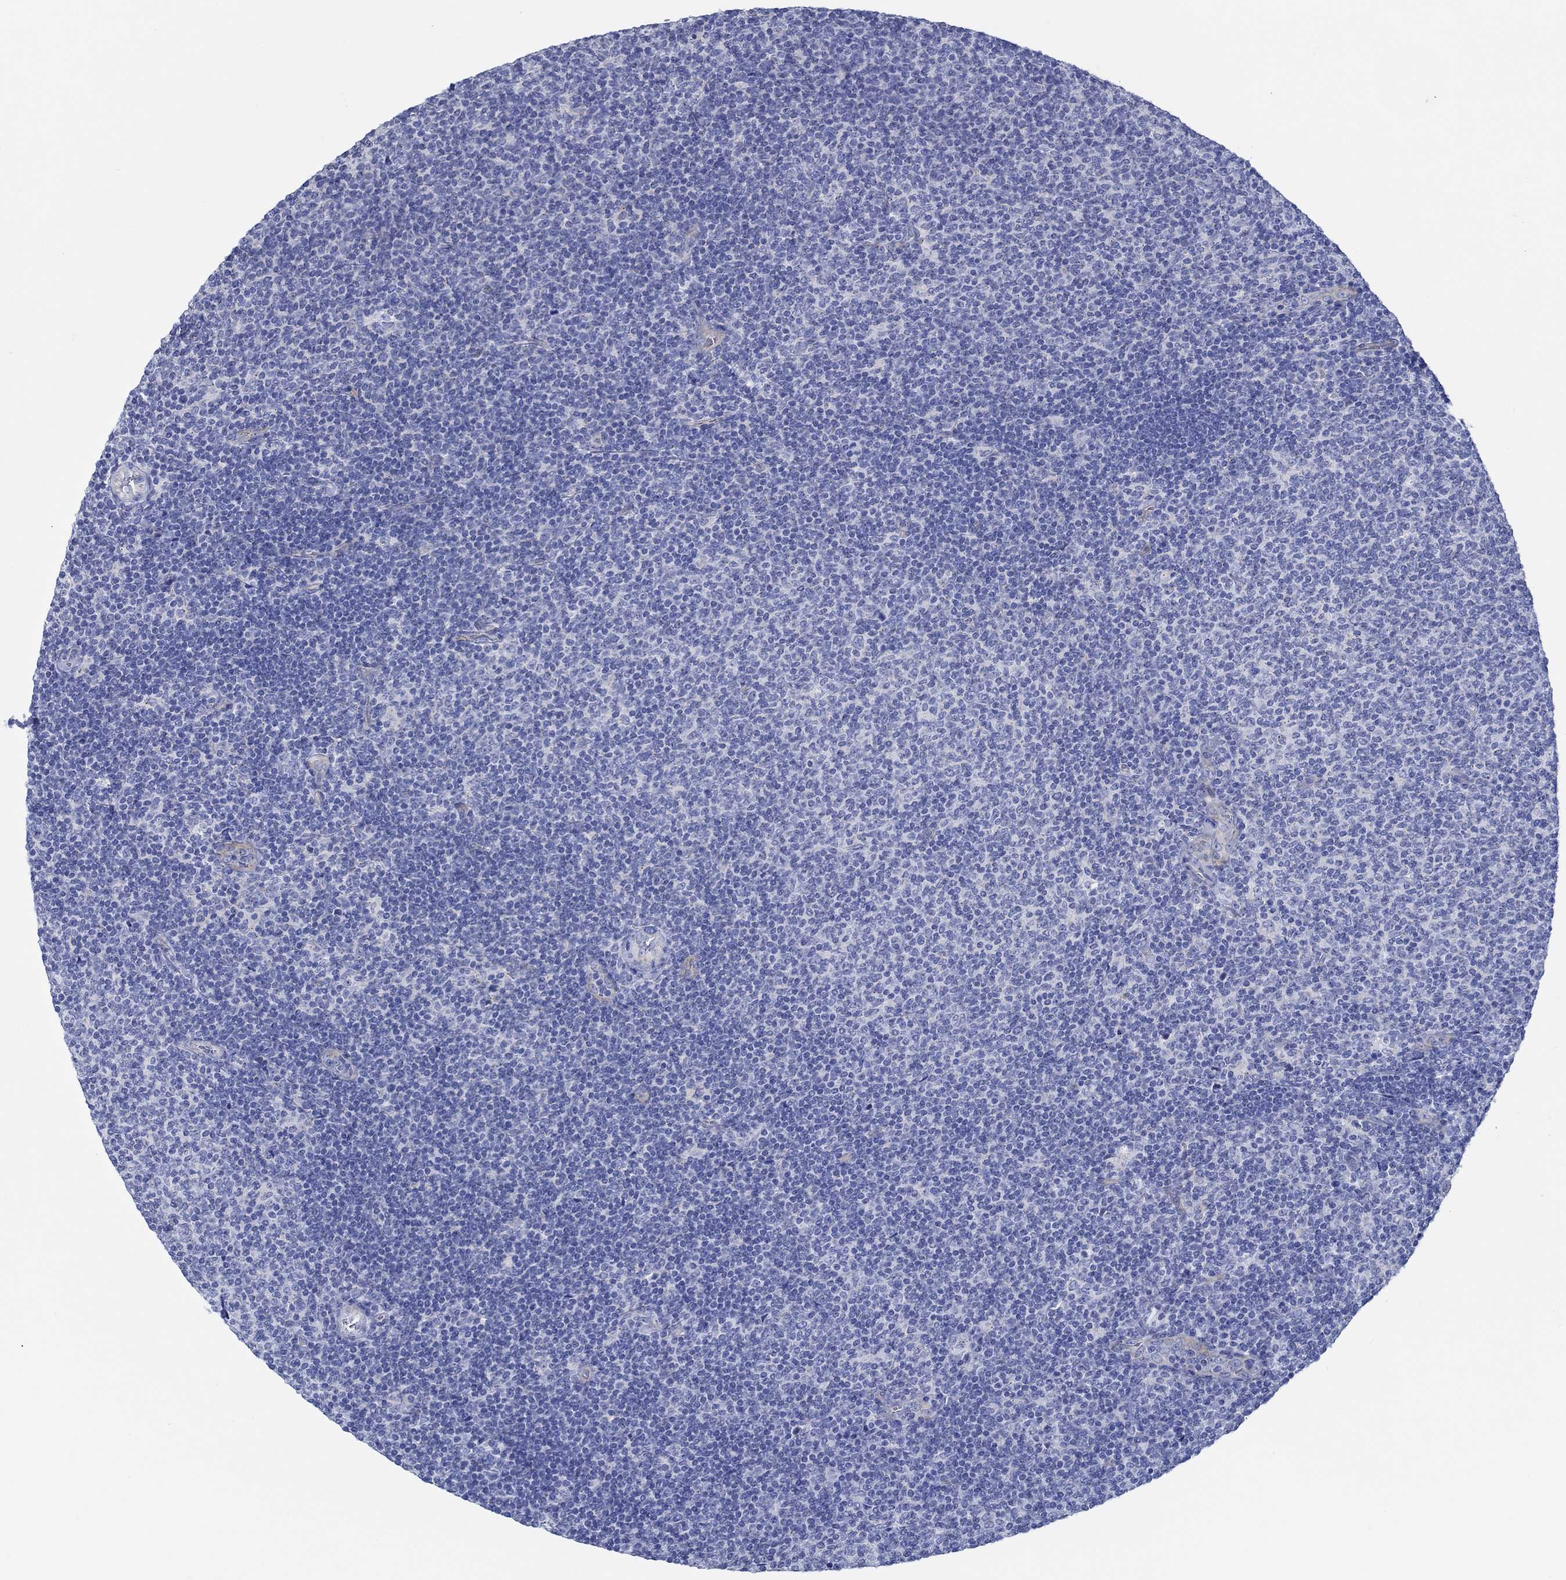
{"staining": {"intensity": "negative", "quantity": "none", "location": "none"}, "tissue": "lymphoma", "cell_type": "Tumor cells", "image_type": "cancer", "snomed": [{"axis": "morphology", "description": "Malignant lymphoma, non-Hodgkin's type, Low grade"}, {"axis": "topography", "description": "Lymph node"}], "caption": "Low-grade malignant lymphoma, non-Hodgkin's type stained for a protein using immunohistochemistry (IHC) exhibits no expression tumor cells.", "gene": "IGFBP6", "patient": {"sex": "male", "age": 52}}